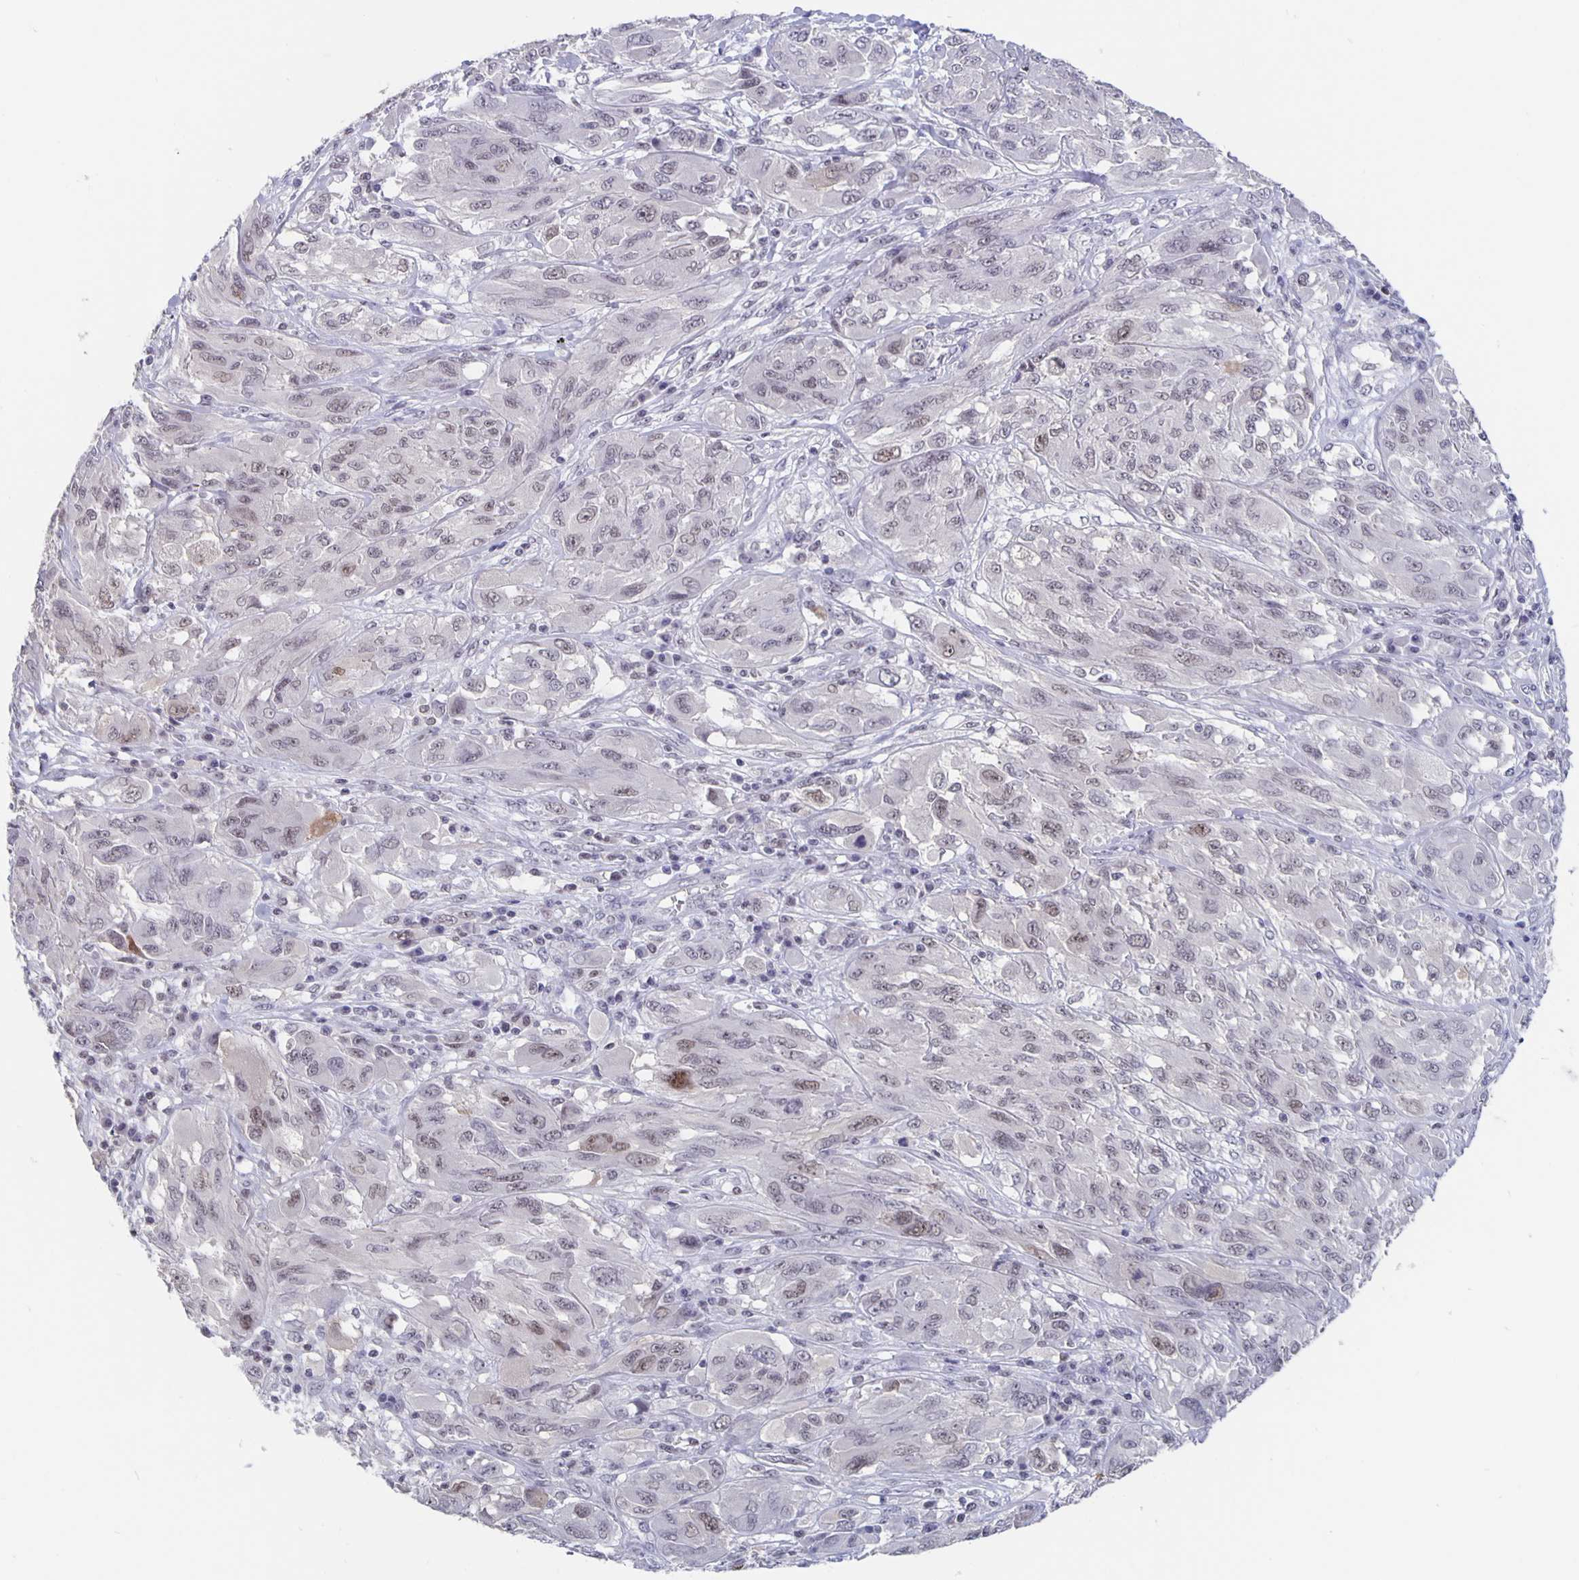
{"staining": {"intensity": "weak", "quantity": "<25%", "location": "nuclear"}, "tissue": "melanoma", "cell_type": "Tumor cells", "image_type": "cancer", "snomed": [{"axis": "morphology", "description": "Malignant melanoma, NOS"}, {"axis": "topography", "description": "Skin"}], "caption": "There is no significant staining in tumor cells of malignant melanoma. The staining is performed using DAB (3,3'-diaminobenzidine) brown chromogen with nuclei counter-stained in using hematoxylin.", "gene": "ZNF691", "patient": {"sex": "female", "age": 91}}